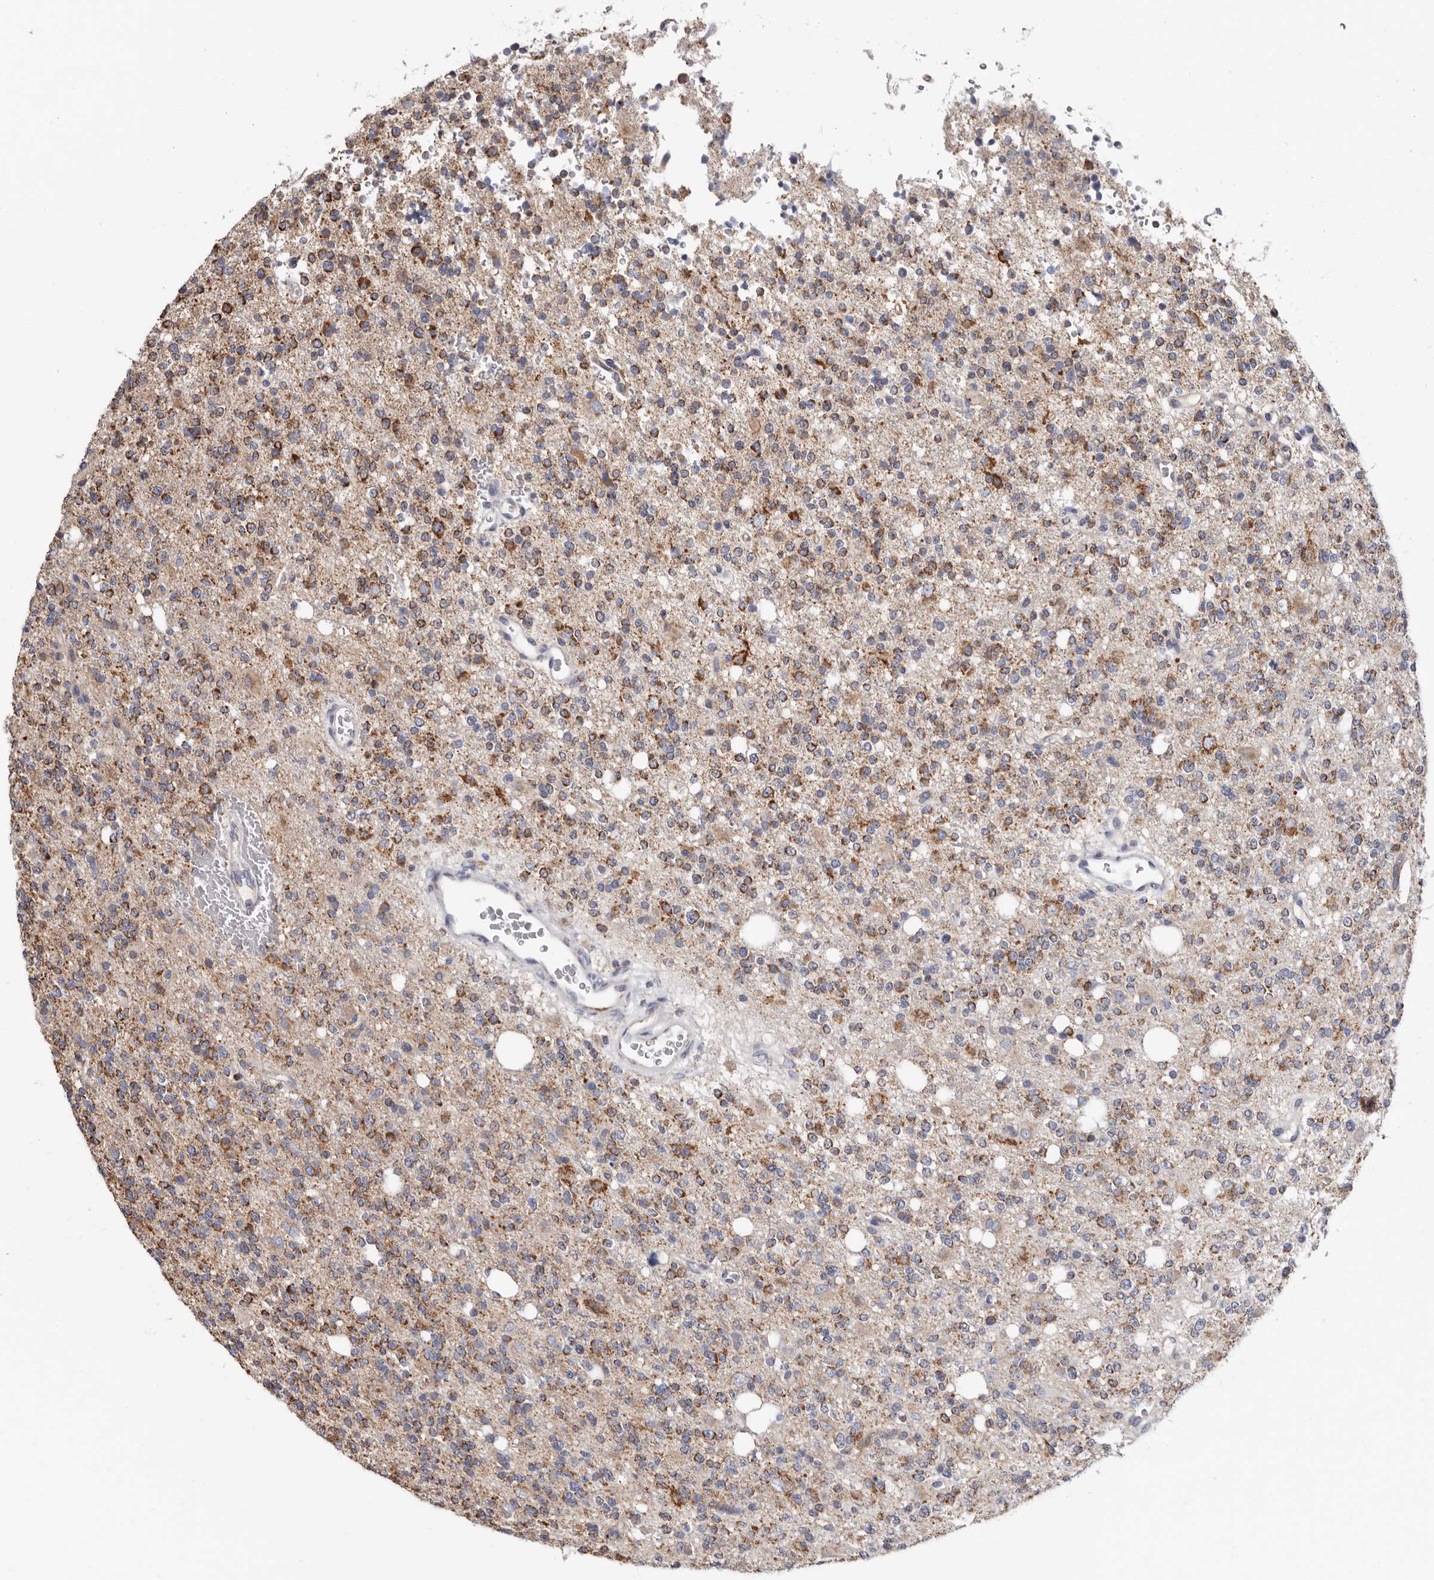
{"staining": {"intensity": "moderate", "quantity": "25%-75%", "location": "cytoplasmic/membranous"}, "tissue": "glioma", "cell_type": "Tumor cells", "image_type": "cancer", "snomed": [{"axis": "morphology", "description": "Glioma, malignant, High grade"}, {"axis": "topography", "description": "Brain"}], "caption": "The photomicrograph shows immunohistochemical staining of glioma. There is moderate cytoplasmic/membranous expression is present in about 25%-75% of tumor cells. The staining is performed using DAB (3,3'-diaminobenzidine) brown chromogen to label protein expression. The nuclei are counter-stained blue using hematoxylin.", "gene": "RSPO2", "patient": {"sex": "female", "age": 62}}